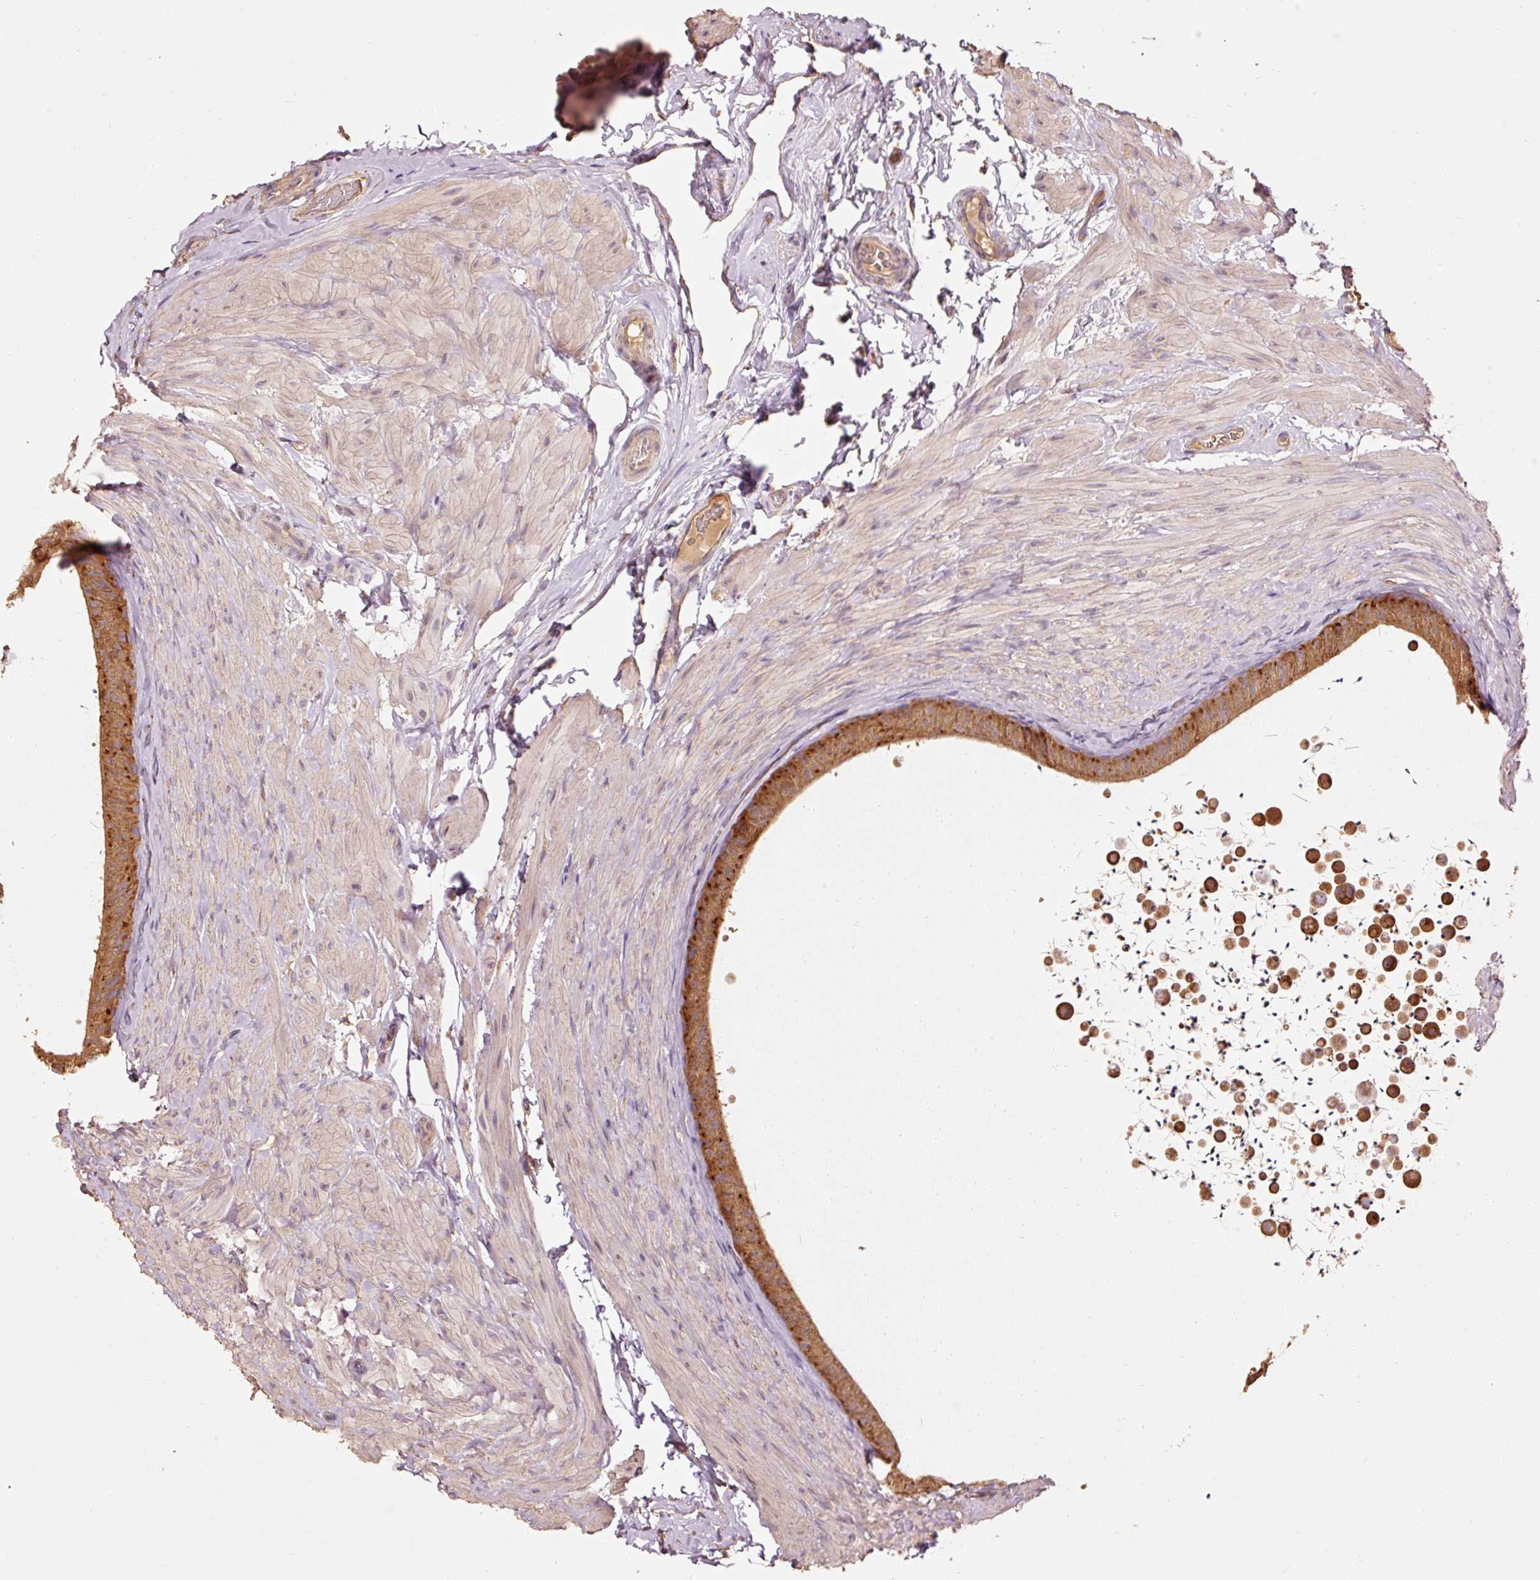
{"staining": {"intensity": "strong", "quantity": ">75%", "location": "cytoplasmic/membranous"}, "tissue": "epididymis", "cell_type": "Glandular cells", "image_type": "normal", "snomed": [{"axis": "morphology", "description": "Normal tissue, NOS"}, {"axis": "topography", "description": "Epididymis, spermatic cord, NOS"}, {"axis": "topography", "description": "Epididymis"}], "caption": "This is a micrograph of immunohistochemistry (IHC) staining of normal epididymis, which shows strong positivity in the cytoplasmic/membranous of glandular cells.", "gene": "EFHC1", "patient": {"sex": "male", "age": 31}}